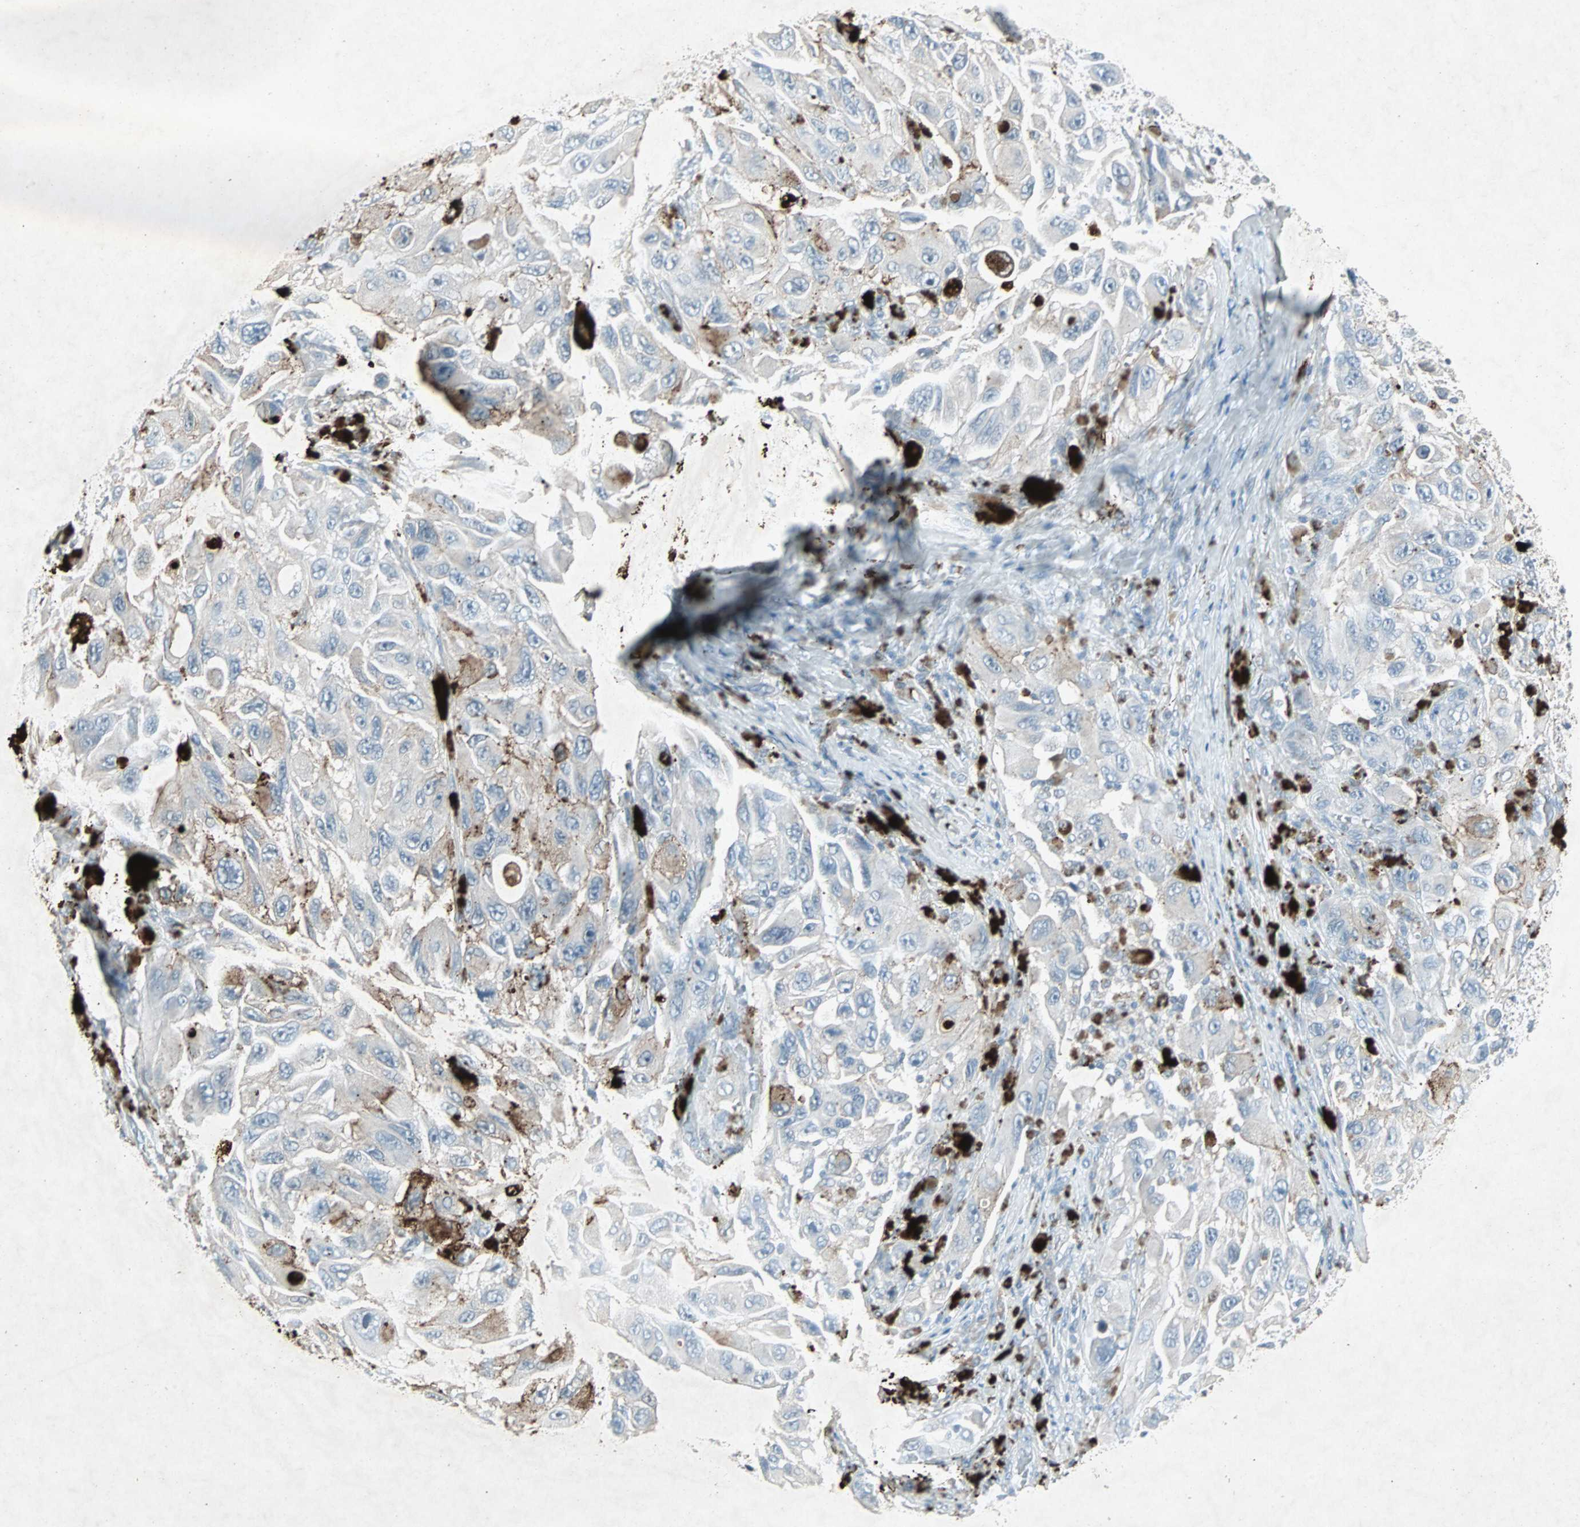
{"staining": {"intensity": "negative", "quantity": "none", "location": "none"}, "tissue": "melanoma", "cell_type": "Tumor cells", "image_type": "cancer", "snomed": [{"axis": "morphology", "description": "Malignant melanoma, NOS"}, {"axis": "topography", "description": "Skin"}], "caption": "IHC histopathology image of human malignant melanoma stained for a protein (brown), which shows no positivity in tumor cells. (Brightfield microscopy of DAB (3,3'-diaminobenzidine) IHC at high magnification).", "gene": "LANCL3", "patient": {"sex": "female", "age": 73}}